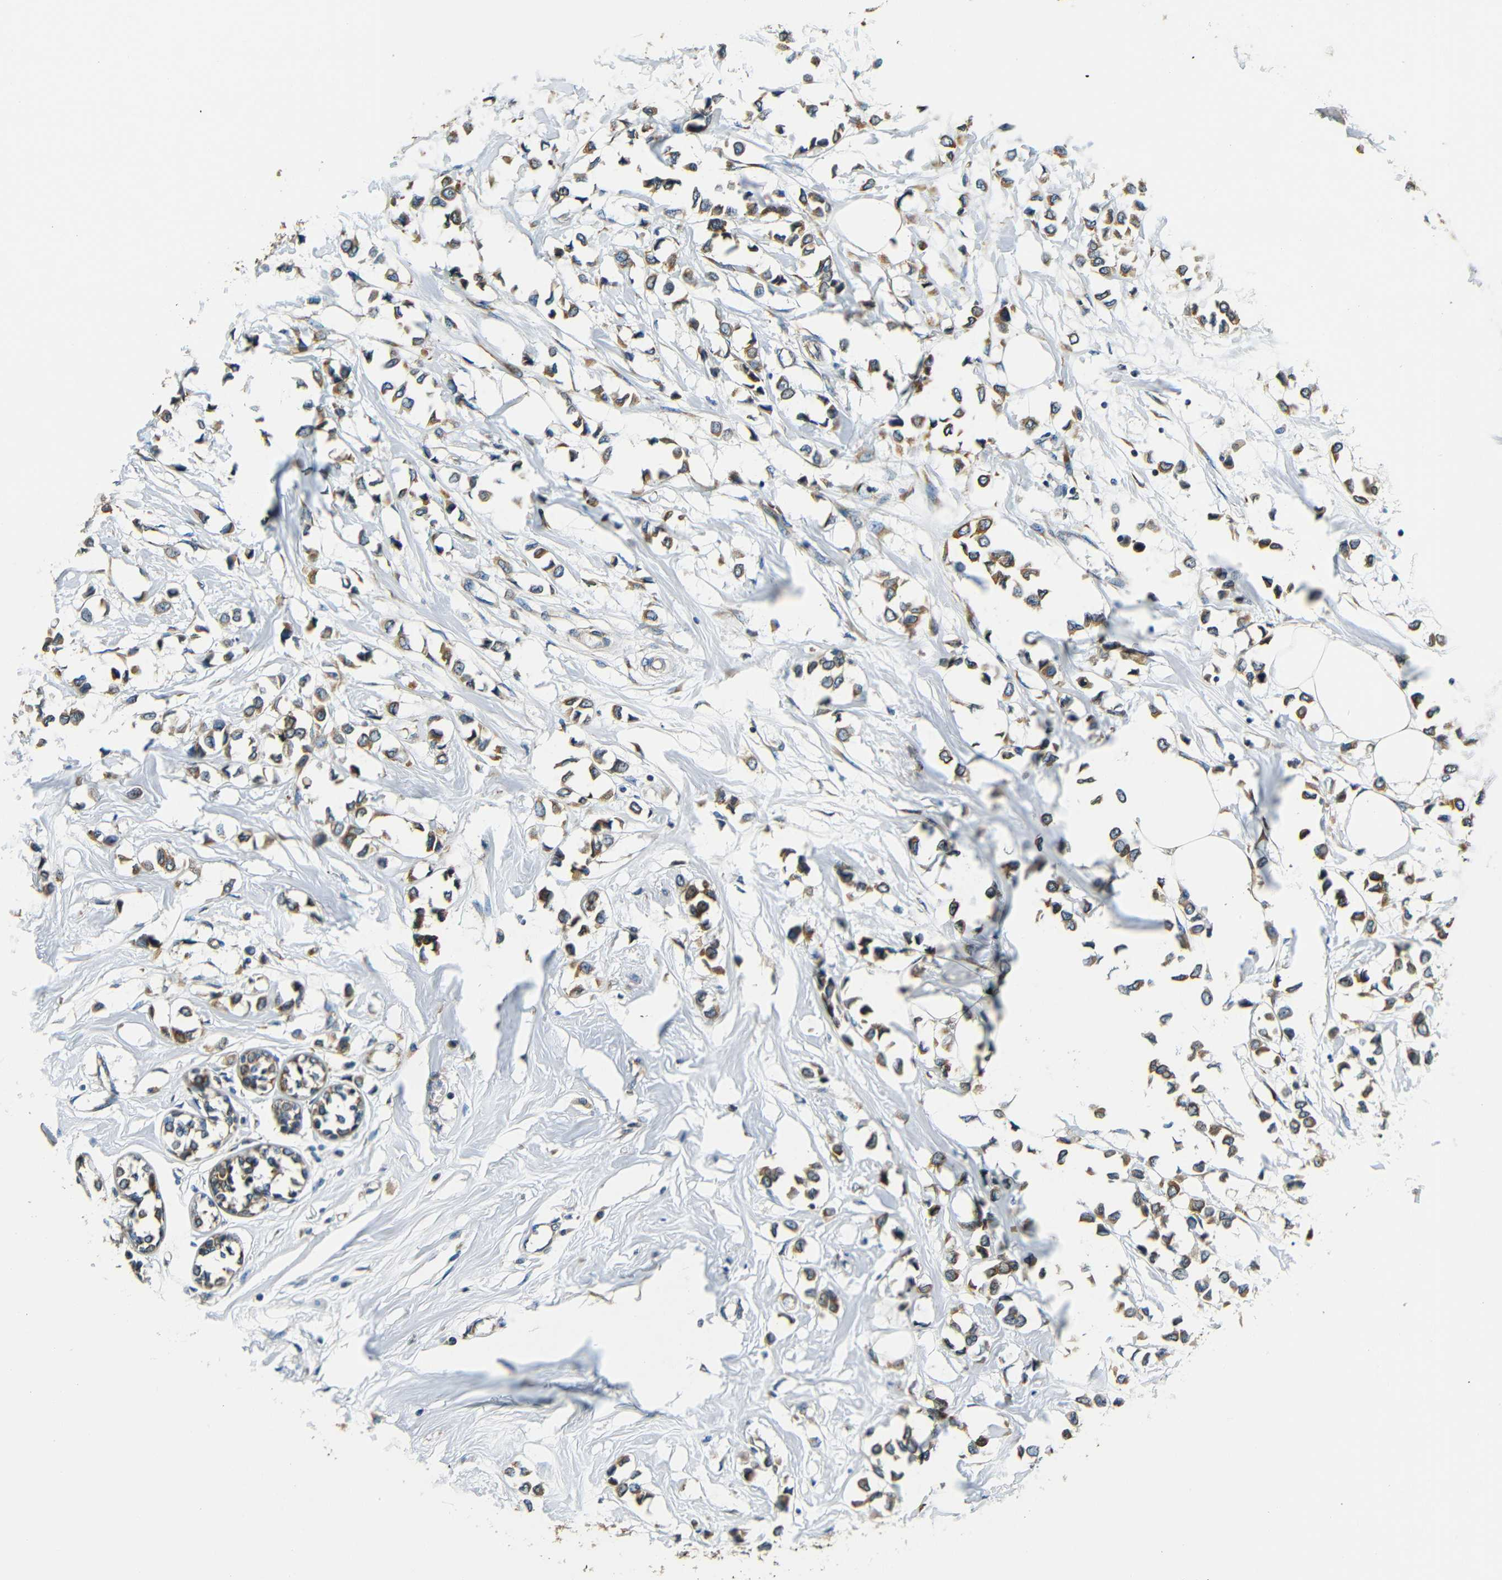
{"staining": {"intensity": "moderate", "quantity": ">75%", "location": "cytoplasmic/membranous"}, "tissue": "breast cancer", "cell_type": "Tumor cells", "image_type": "cancer", "snomed": [{"axis": "morphology", "description": "Lobular carcinoma"}, {"axis": "topography", "description": "Breast"}], "caption": "Protein staining of breast cancer (lobular carcinoma) tissue shows moderate cytoplasmic/membranous staining in approximately >75% of tumor cells. The protein is stained brown, and the nuclei are stained in blue (DAB (3,3'-diaminobenzidine) IHC with brightfield microscopy, high magnification).", "gene": "VAPB", "patient": {"sex": "female", "age": 51}}